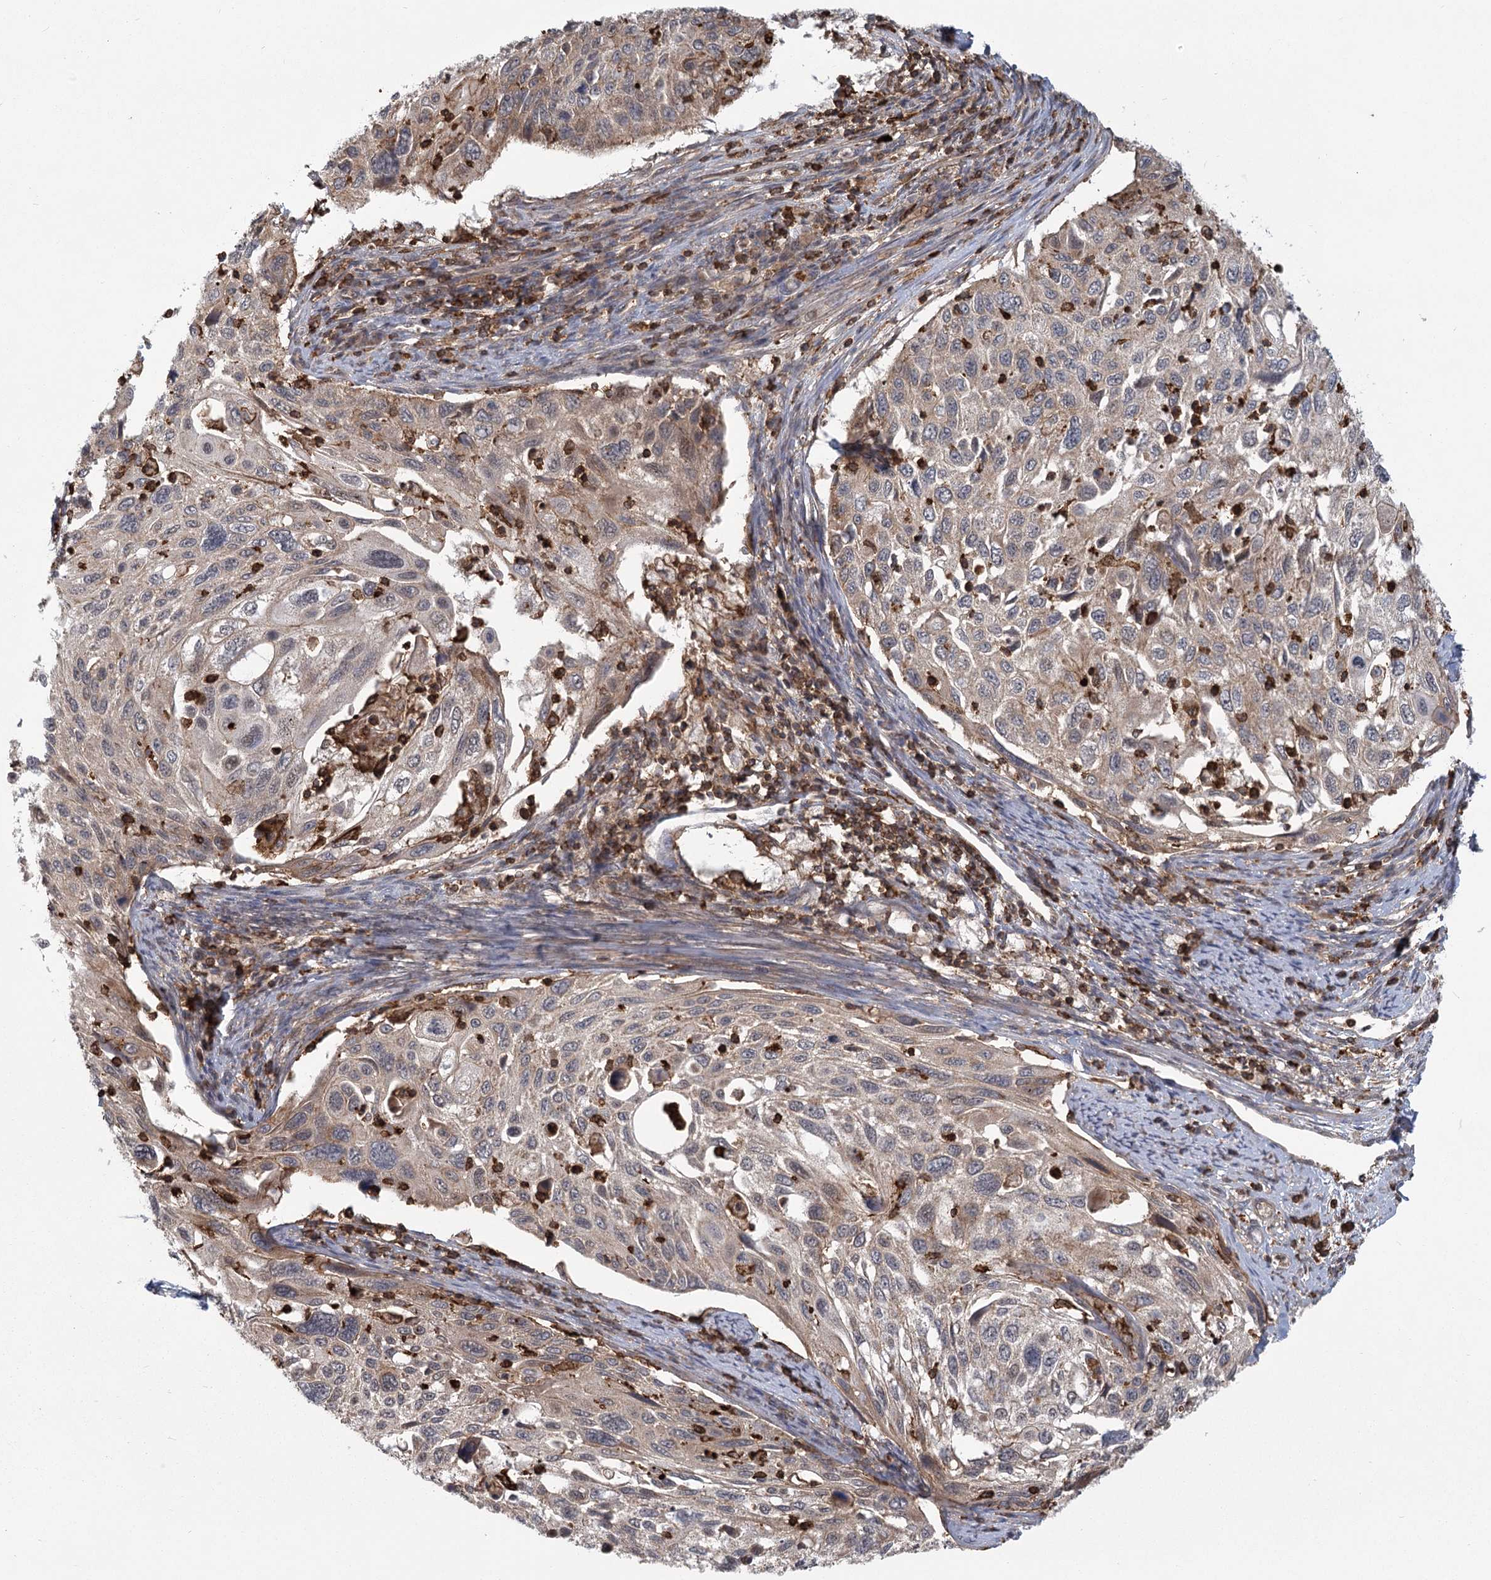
{"staining": {"intensity": "weak", "quantity": "25%-75%", "location": "cytoplasmic/membranous"}, "tissue": "cervical cancer", "cell_type": "Tumor cells", "image_type": "cancer", "snomed": [{"axis": "morphology", "description": "Squamous cell carcinoma, NOS"}, {"axis": "topography", "description": "Cervix"}], "caption": "Tumor cells display low levels of weak cytoplasmic/membranous expression in about 25%-75% of cells in squamous cell carcinoma (cervical).", "gene": "MEPE", "patient": {"sex": "female", "age": 70}}